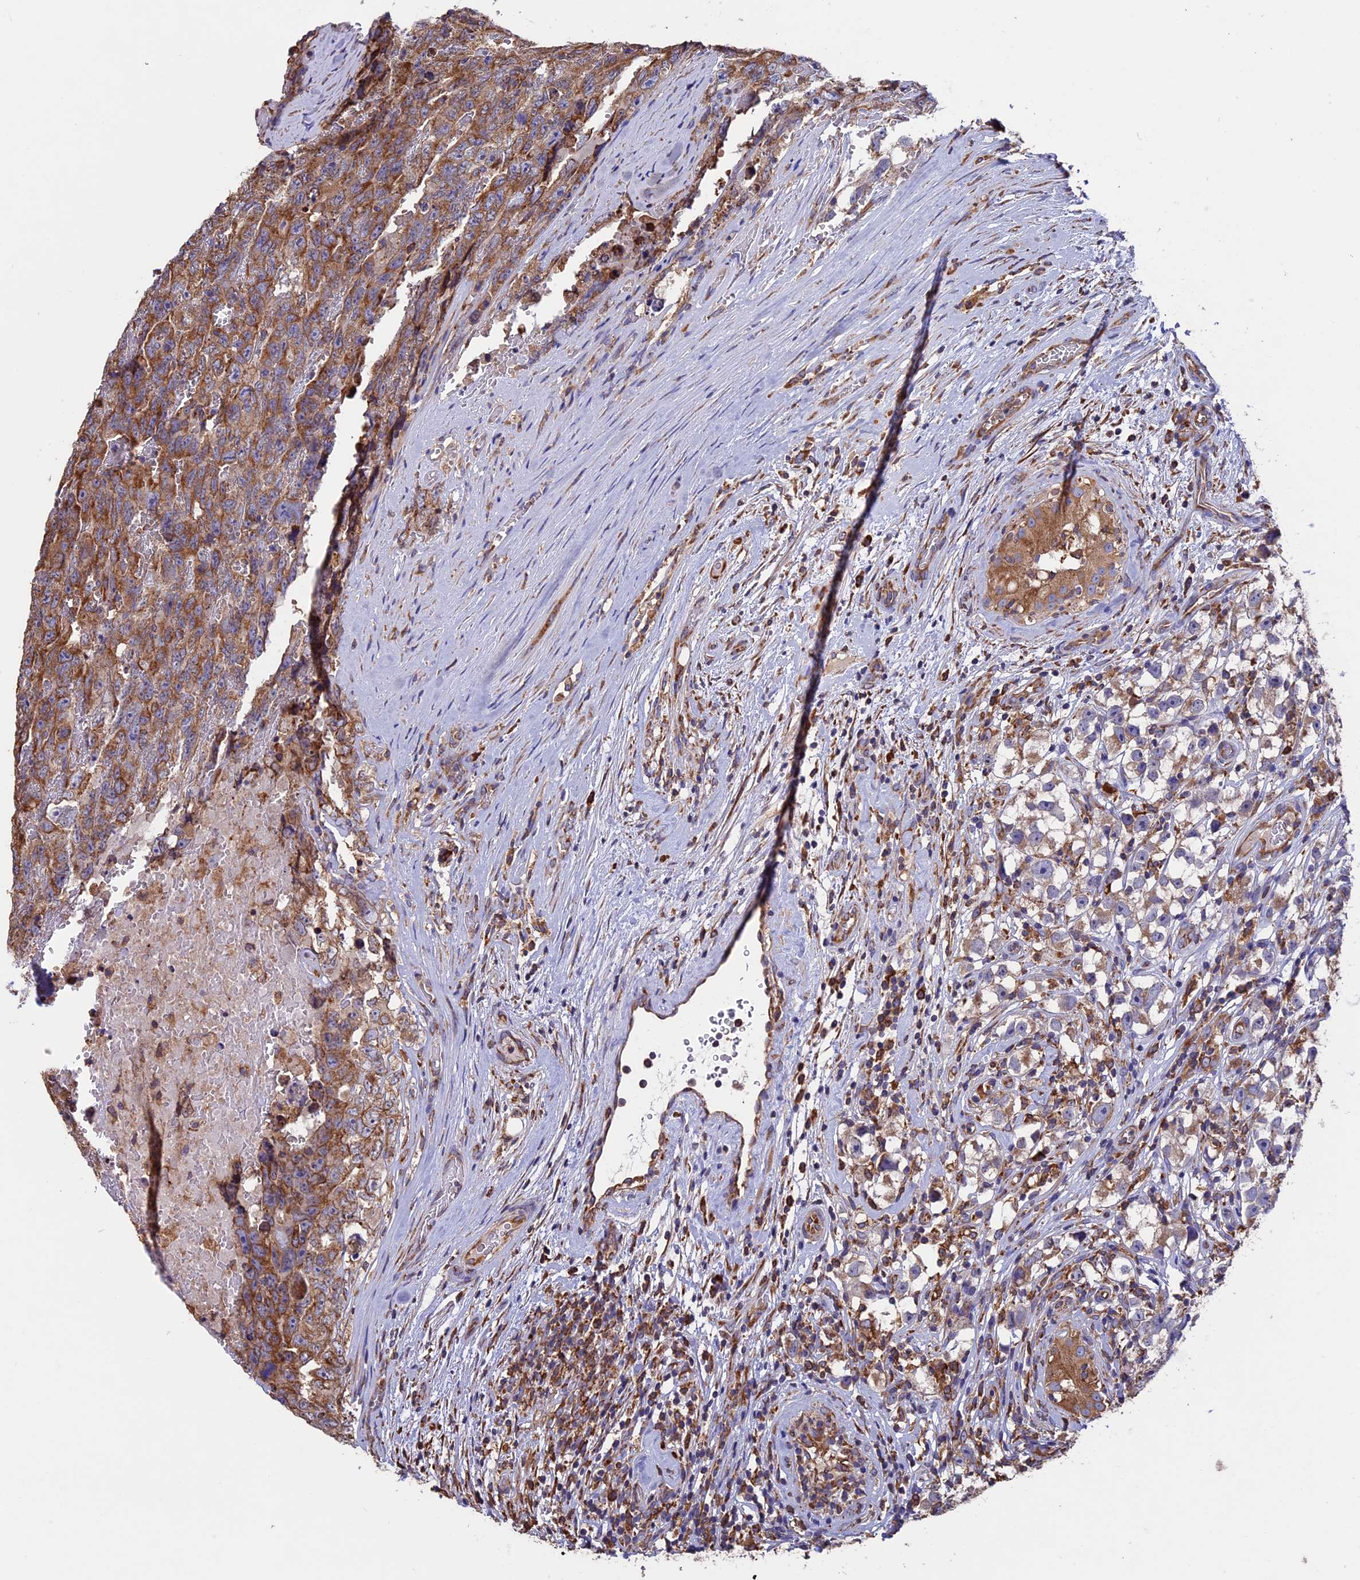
{"staining": {"intensity": "moderate", "quantity": ">75%", "location": "cytoplasmic/membranous"}, "tissue": "testis cancer", "cell_type": "Tumor cells", "image_type": "cancer", "snomed": [{"axis": "morphology", "description": "Carcinoma, Embryonal, NOS"}, {"axis": "topography", "description": "Testis"}], "caption": "Immunohistochemical staining of human testis cancer exhibits moderate cytoplasmic/membranous protein staining in approximately >75% of tumor cells. Nuclei are stained in blue.", "gene": "BTBD3", "patient": {"sex": "male", "age": 45}}